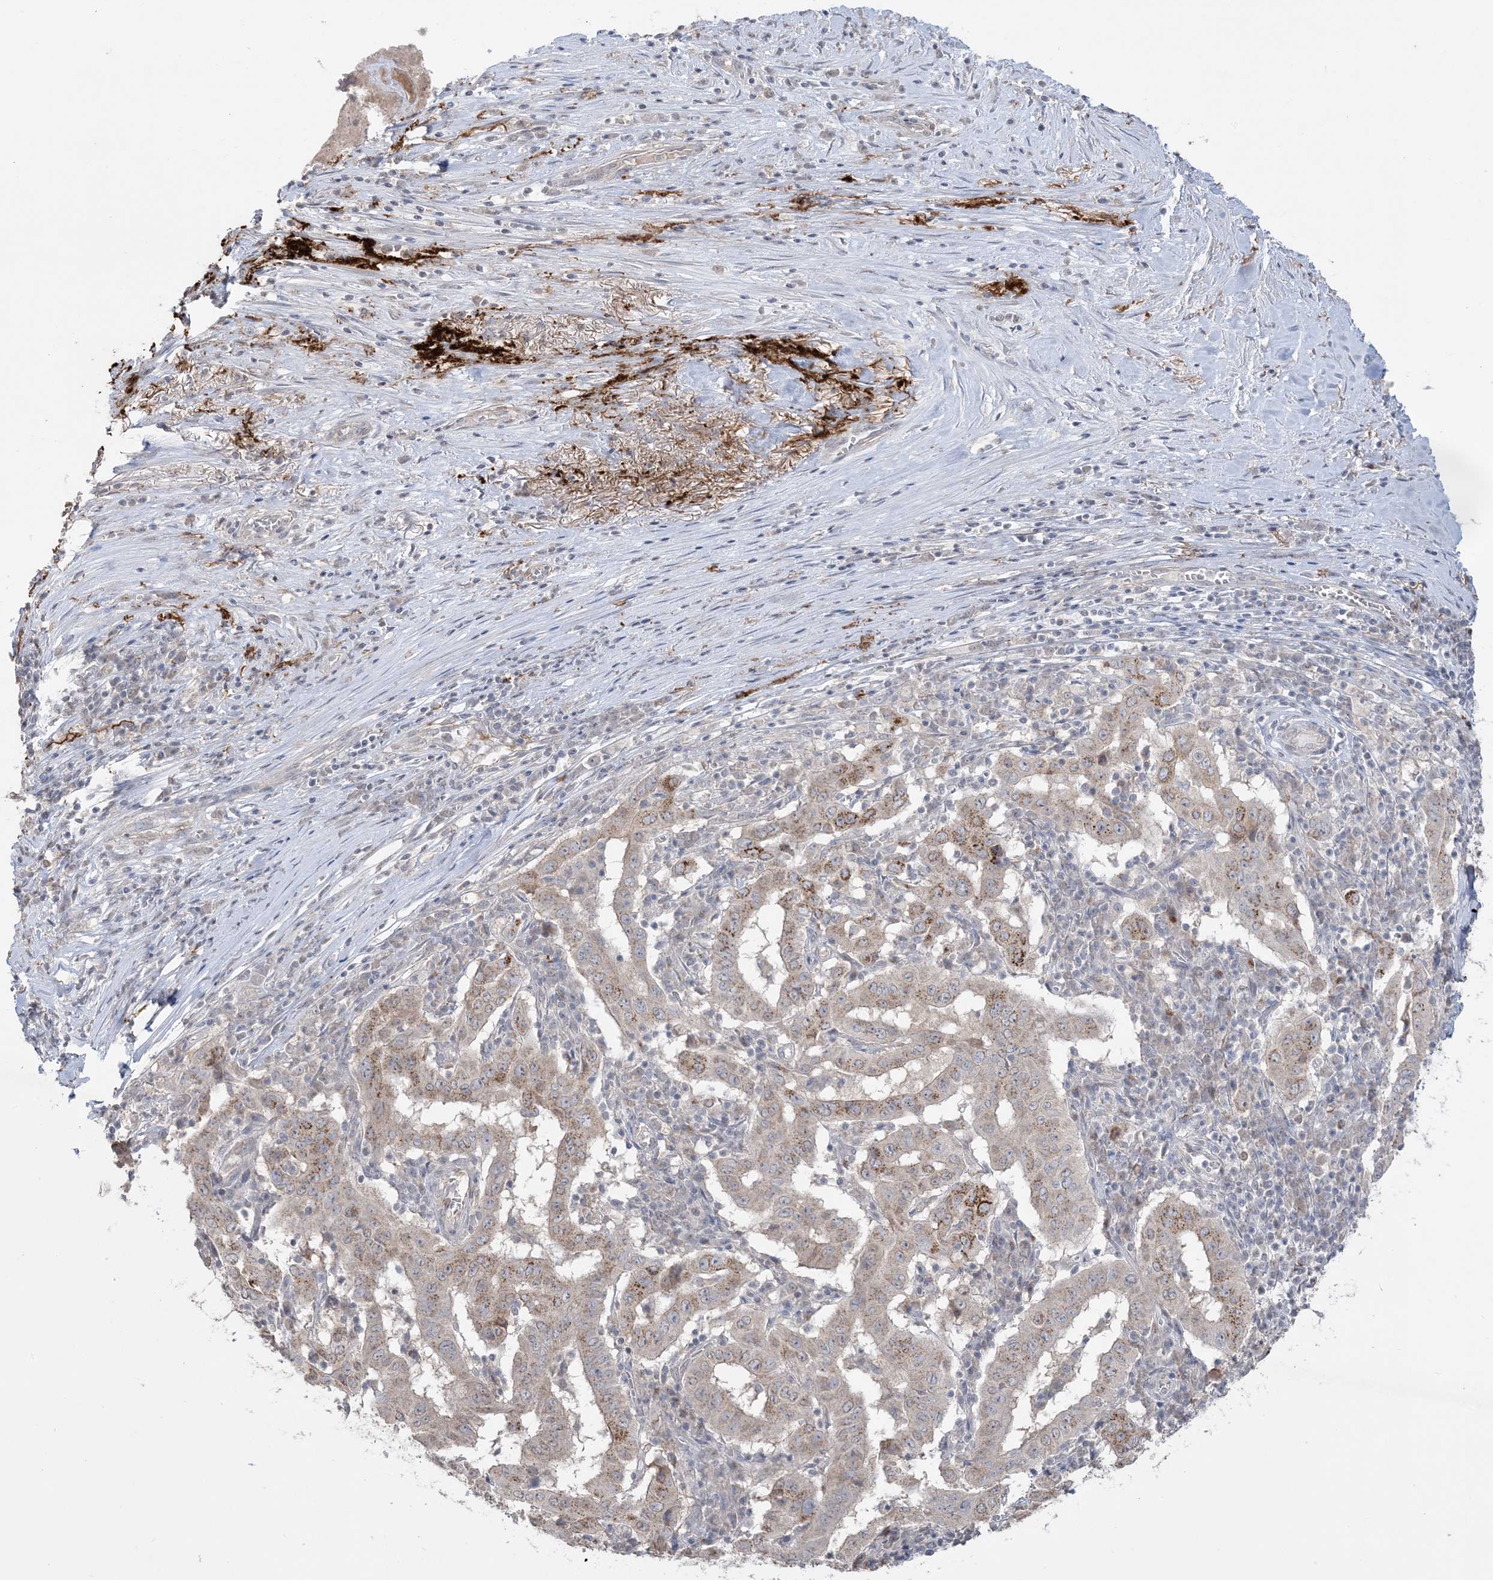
{"staining": {"intensity": "moderate", "quantity": "25%-75%", "location": "cytoplasmic/membranous"}, "tissue": "pancreatic cancer", "cell_type": "Tumor cells", "image_type": "cancer", "snomed": [{"axis": "morphology", "description": "Adenocarcinoma, NOS"}, {"axis": "topography", "description": "Pancreas"}], "caption": "Human pancreatic cancer stained with a brown dye reveals moderate cytoplasmic/membranous positive expression in approximately 25%-75% of tumor cells.", "gene": "XRN1", "patient": {"sex": "male", "age": 63}}